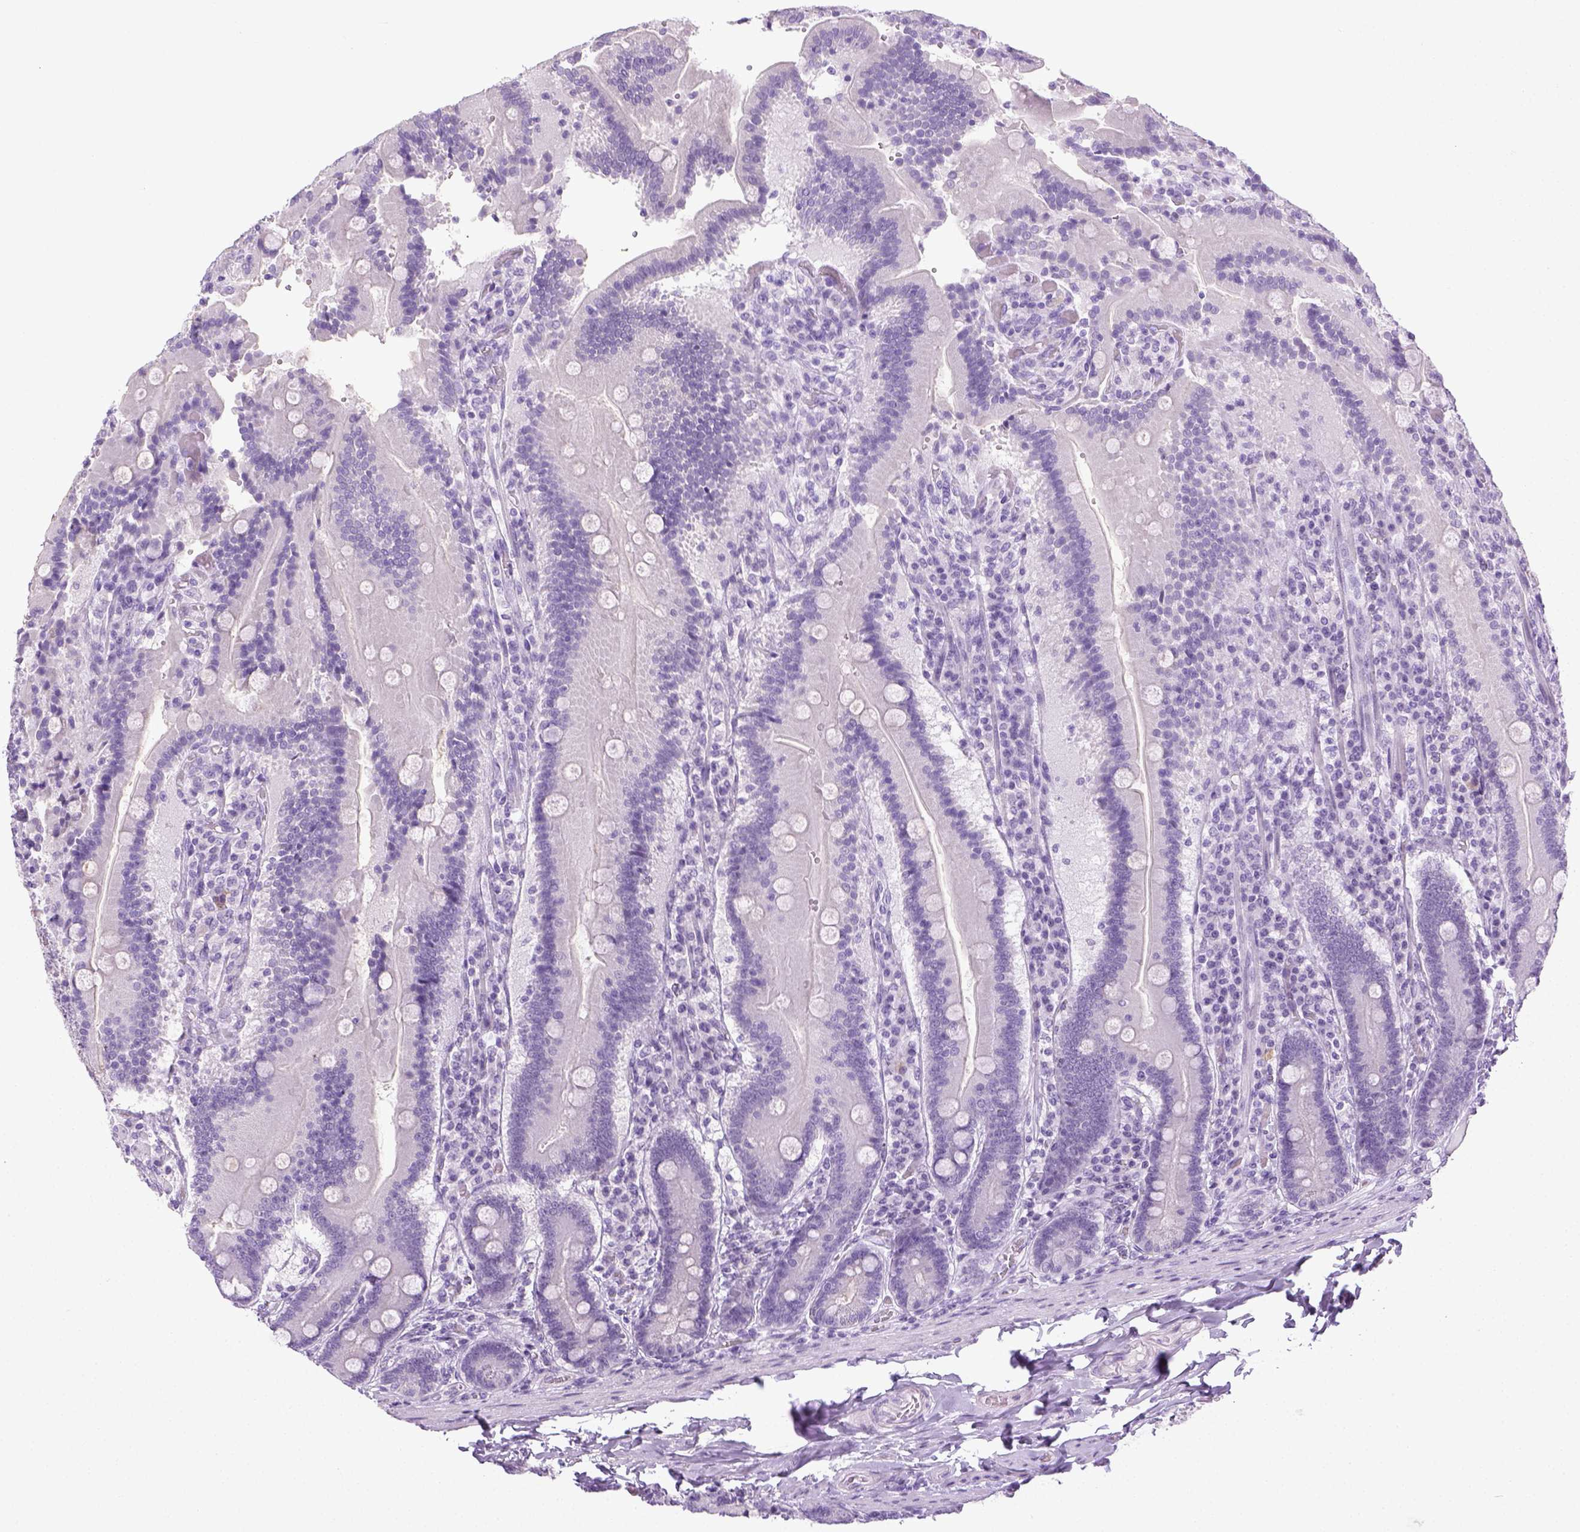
{"staining": {"intensity": "negative", "quantity": "none", "location": "none"}, "tissue": "duodenum", "cell_type": "Glandular cells", "image_type": "normal", "snomed": [{"axis": "morphology", "description": "Normal tissue, NOS"}, {"axis": "topography", "description": "Duodenum"}], "caption": "Immunohistochemical staining of benign human duodenum displays no significant positivity in glandular cells.", "gene": "LGSN", "patient": {"sex": "female", "age": 62}}